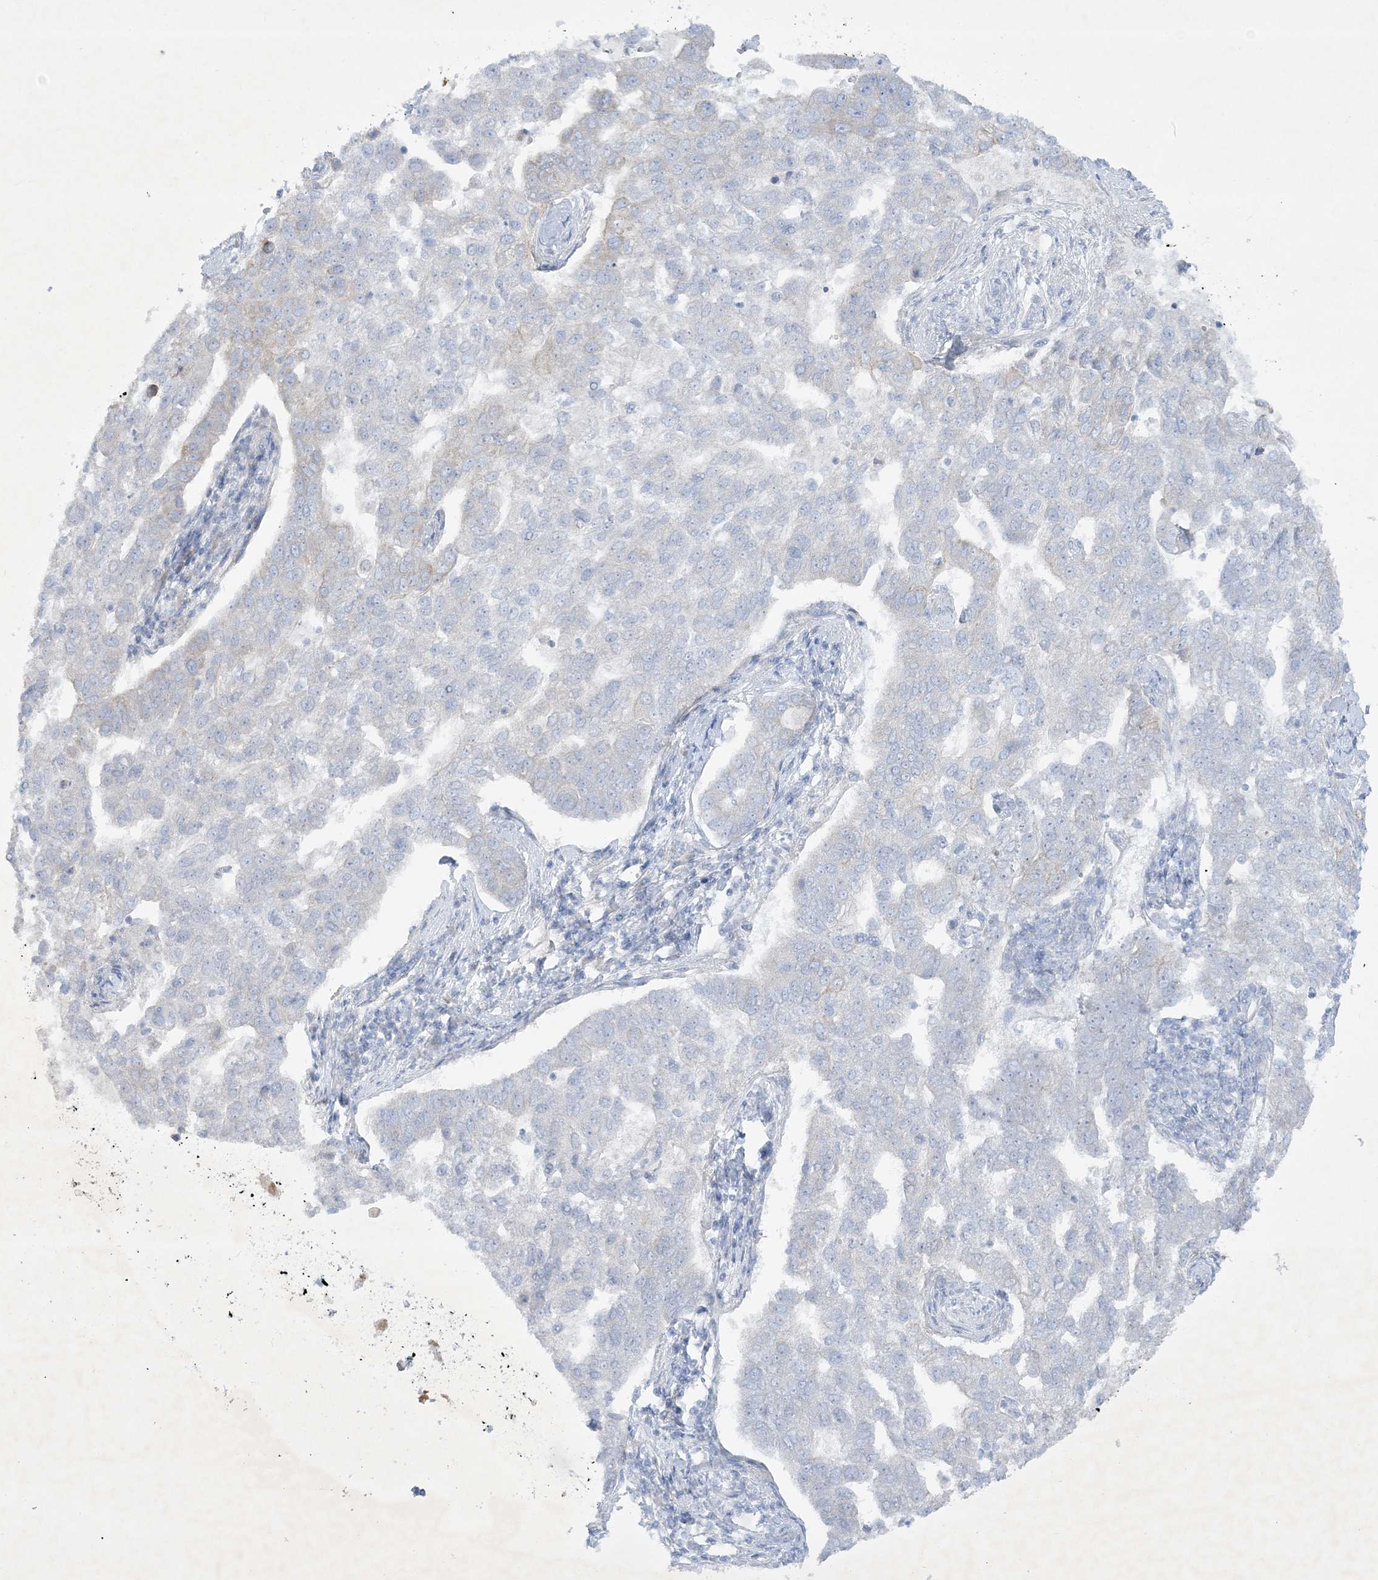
{"staining": {"intensity": "negative", "quantity": "none", "location": "none"}, "tissue": "pancreatic cancer", "cell_type": "Tumor cells", "image_type": "cancer", "snomed": [{"axis": "morphology", "description": "Adenocarcinoma, NOS"}, {"axis": "topography", "description": "Pancreas"}], "caption": "The histopathology image shows no significant positivity in tumor cells of adenocarcinoma (pancreatic).", "gene": "FARSB", "patient": {"sex": "female", "age": 61}}